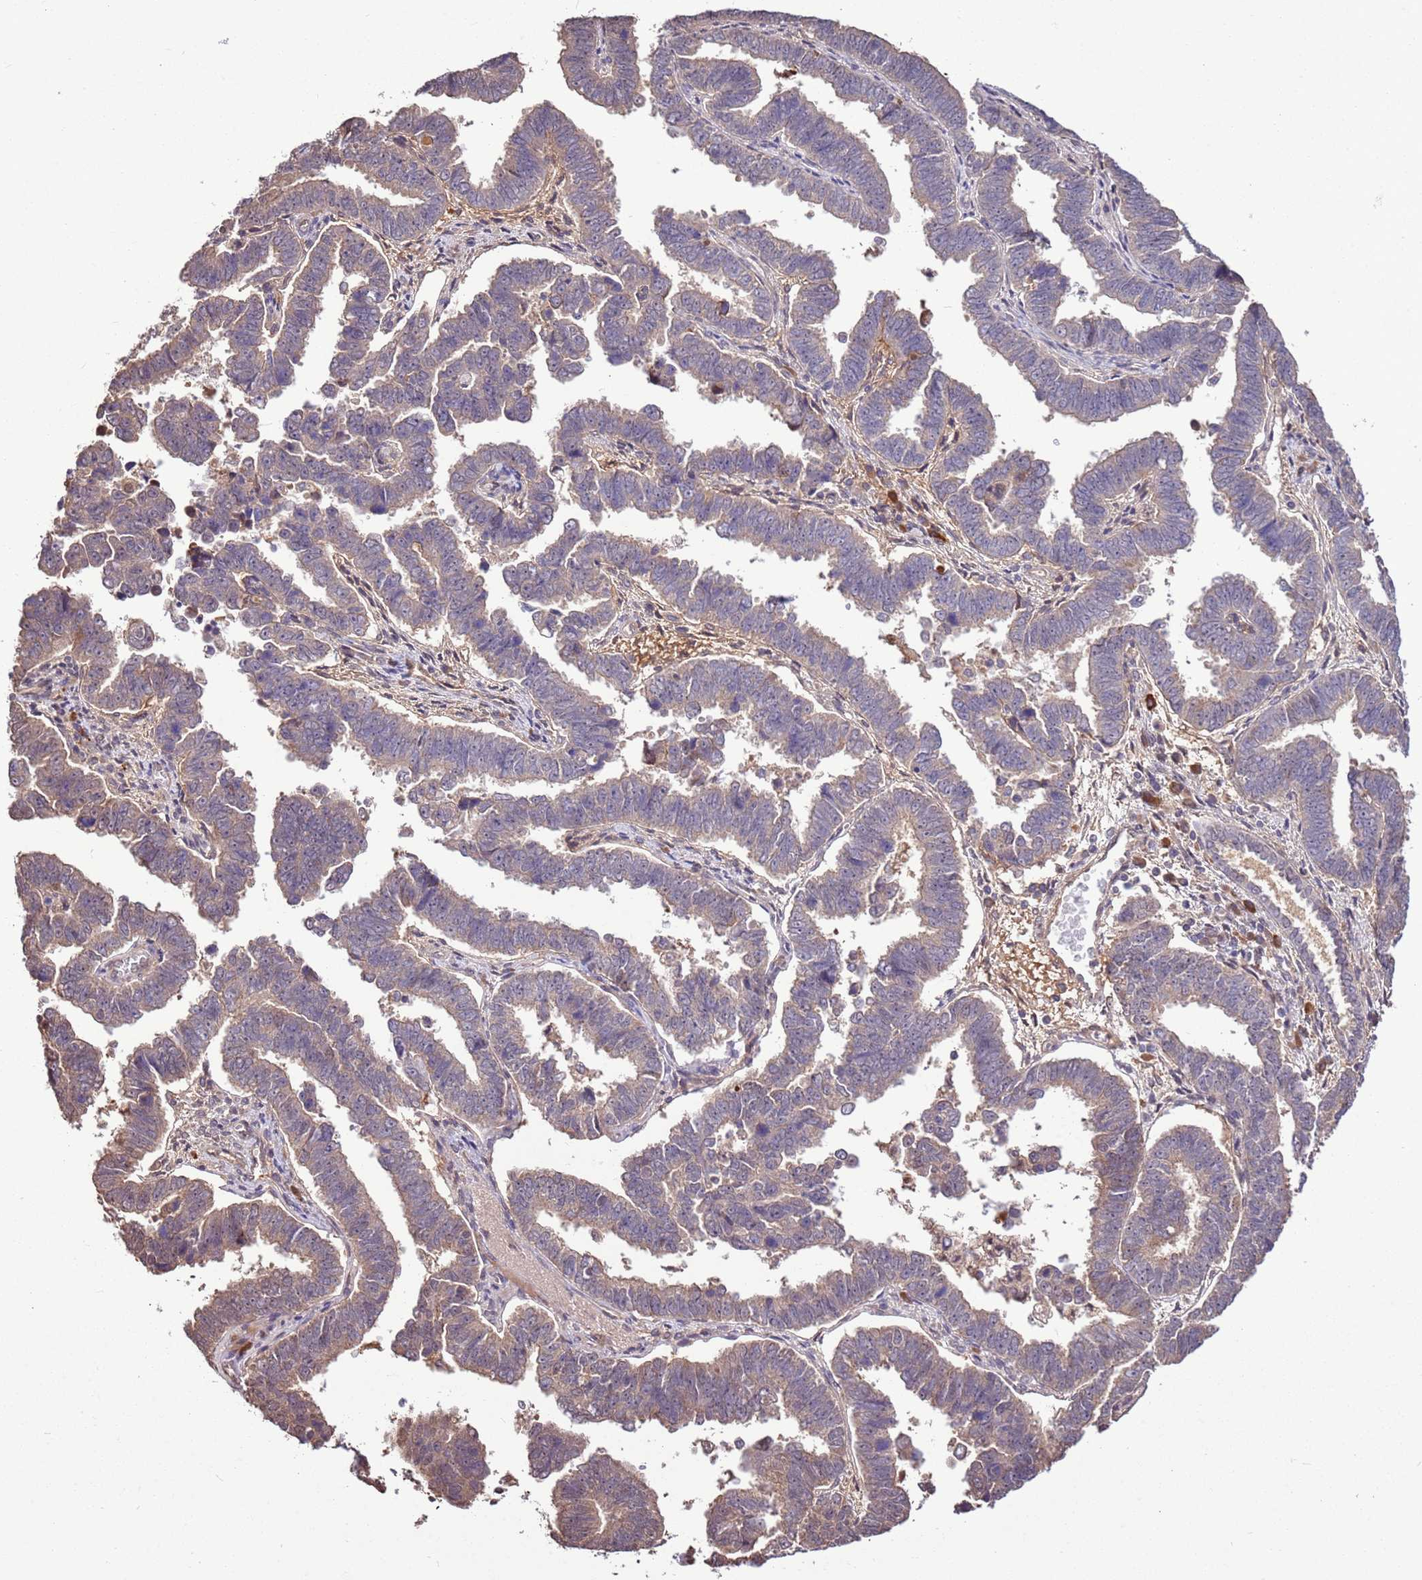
{"staining": {"intensity": "negative", "quantity": "none", "location": "none"}, "tissue": "endometrial cancer", "cell_type": "Tumor cells", "image_type": "cancer", "snomed": [{"axis": "morphology", "description": "Adenocarcinoma, NOS"}, {"axis": "topography", "description": "Endometrium"}], "caption": "An immunohistochemistry micrograph of adenocarcinoma (endometrial) is shown. There is no staining in tumor cells of adenocarcinoma (endometrial).", "gene": "BBS5", "patient": {"sex": "female", "age": 75}}